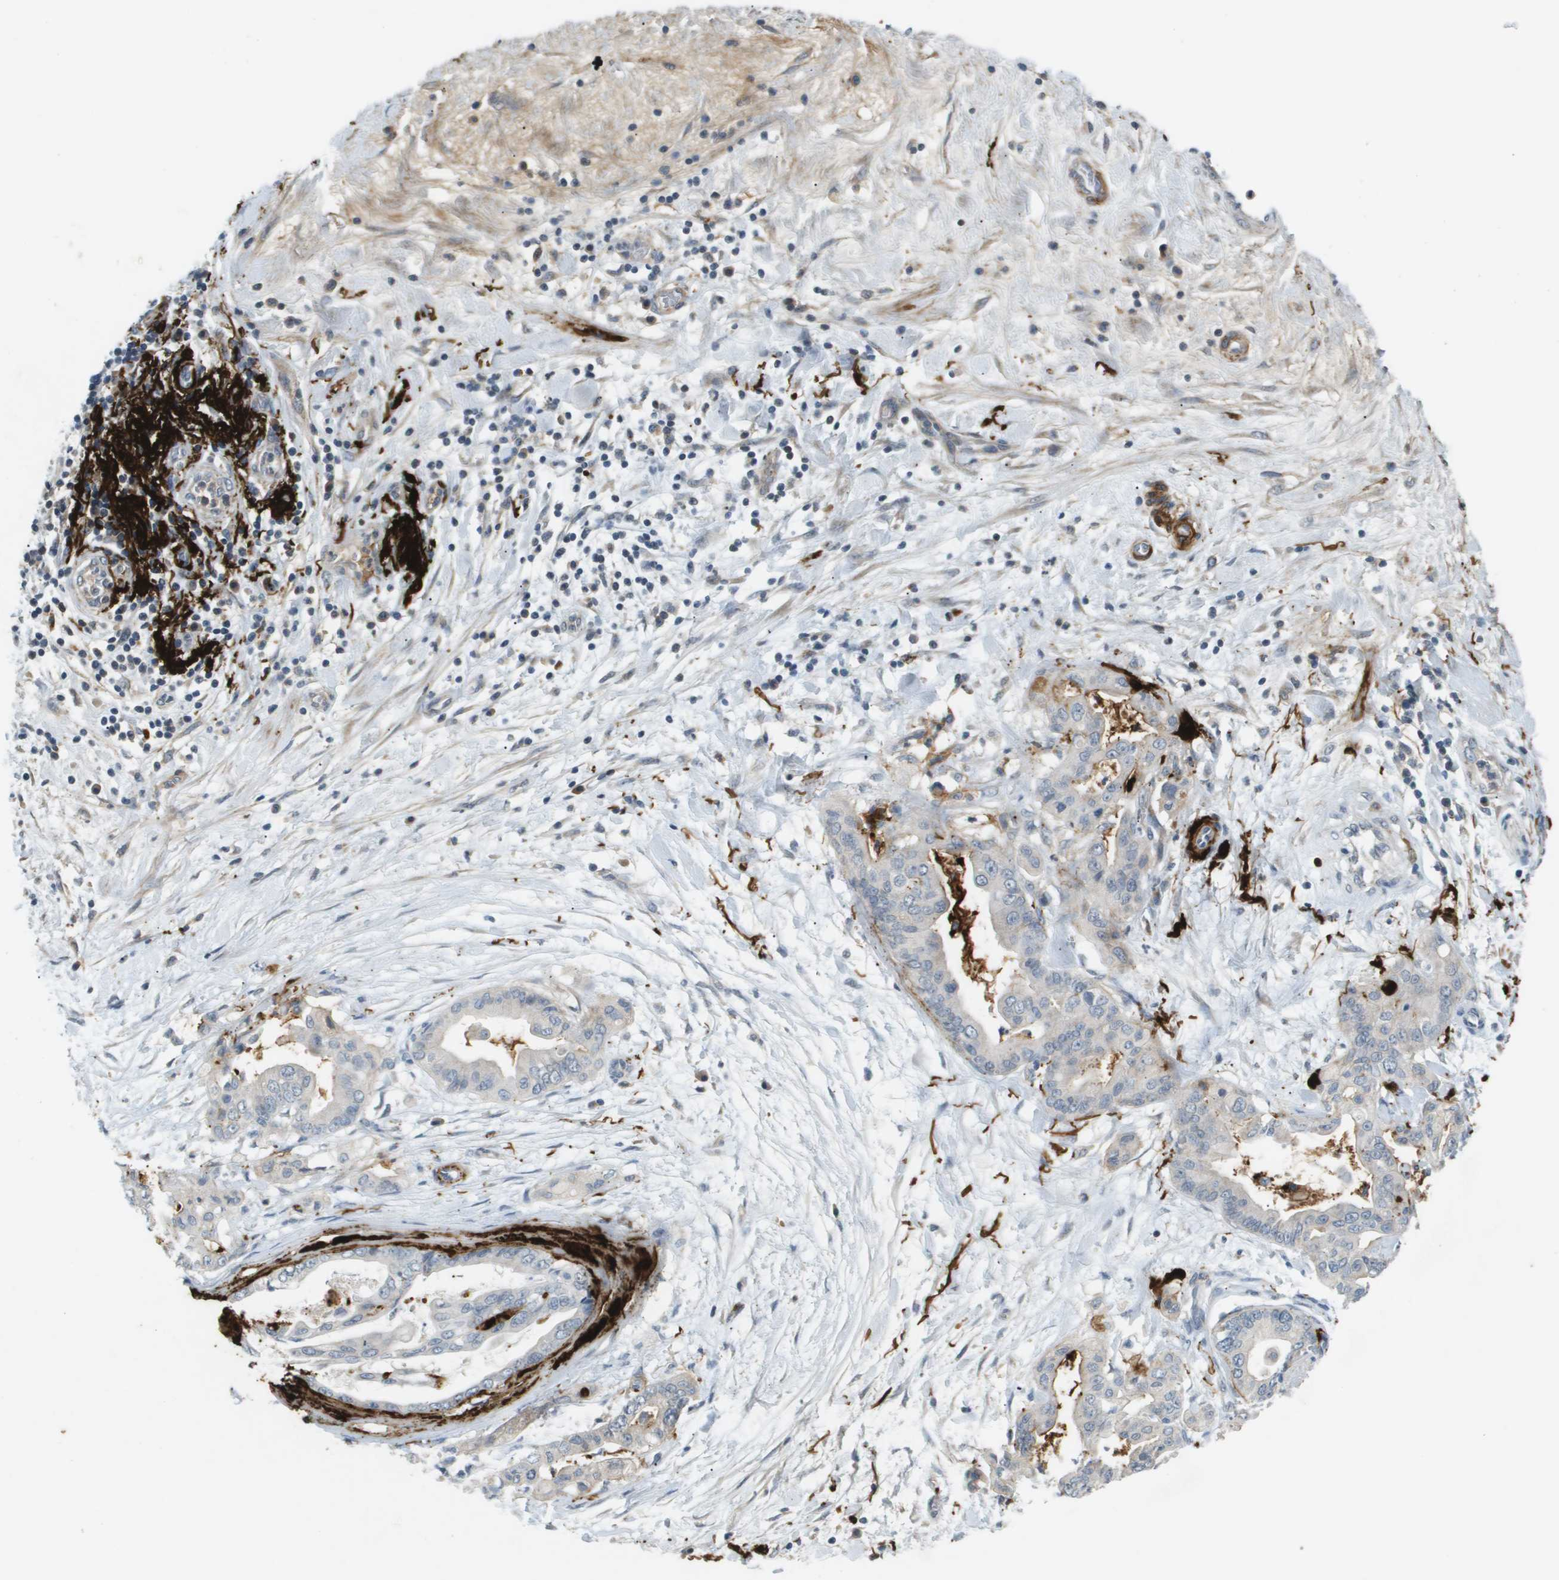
{"staining": {"intensity": "negative", "quantity": "none", "location": "none"}, "tissue": "pancreatic cancer", "cell_type": "Tumor cells", "image_type": "cancer", "snomed": [{"axis": "morphology", "description": "Adenocarcinoma, NOS"}, {"axis": "topography", "description": "Pancreas"}], "caption": "Pancreatic cancer (adenocarcinoma) was stained to show a protein in brown. There is no significant expression in tumor cells.", "gene": "VTN", "patient": {"sex": "female", "age": 75}}